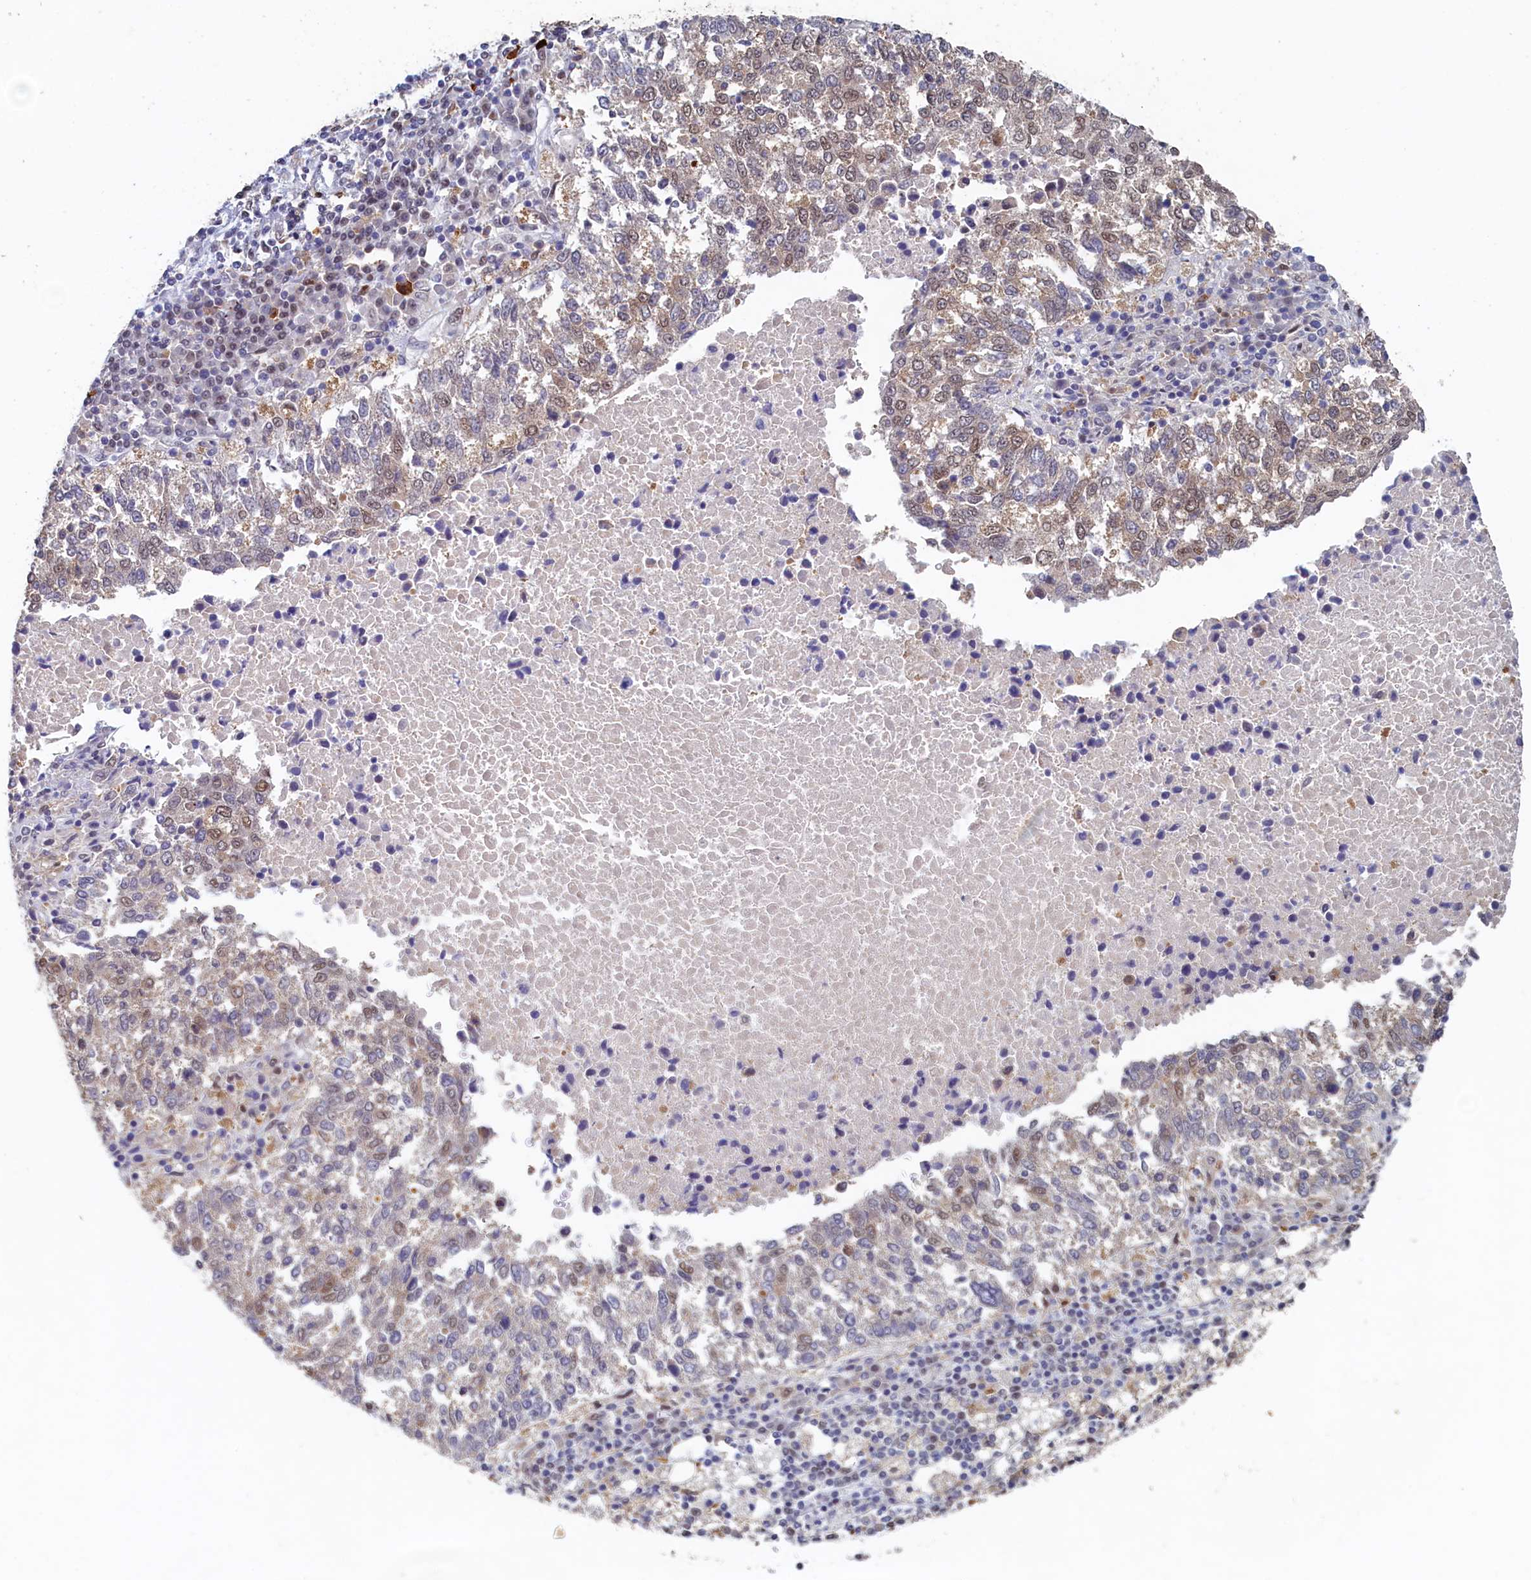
{"staining": {"intensity": "weak", "quantity": "25%-75%", "location": "nuclear"}, "tissue": "lung cancer", "cell_type": "Tumor cells", "image_type": "cancer", "snomed": [{"axis": "morphology", "description": "Squamous cell carcinoma, NOS"}, {"axis": "topography", "description": "Lung"}], "caption": "This photomicrograph displays lung squamous cell carcinoma stained with immunohistochemistry to label a protein in brown. The nuclear of tumor cells show weak positivity for the protein. Nuclei are counter-stained blue.", "gene": "AHCY", "patient": {"sex": "male", "age": 73}}